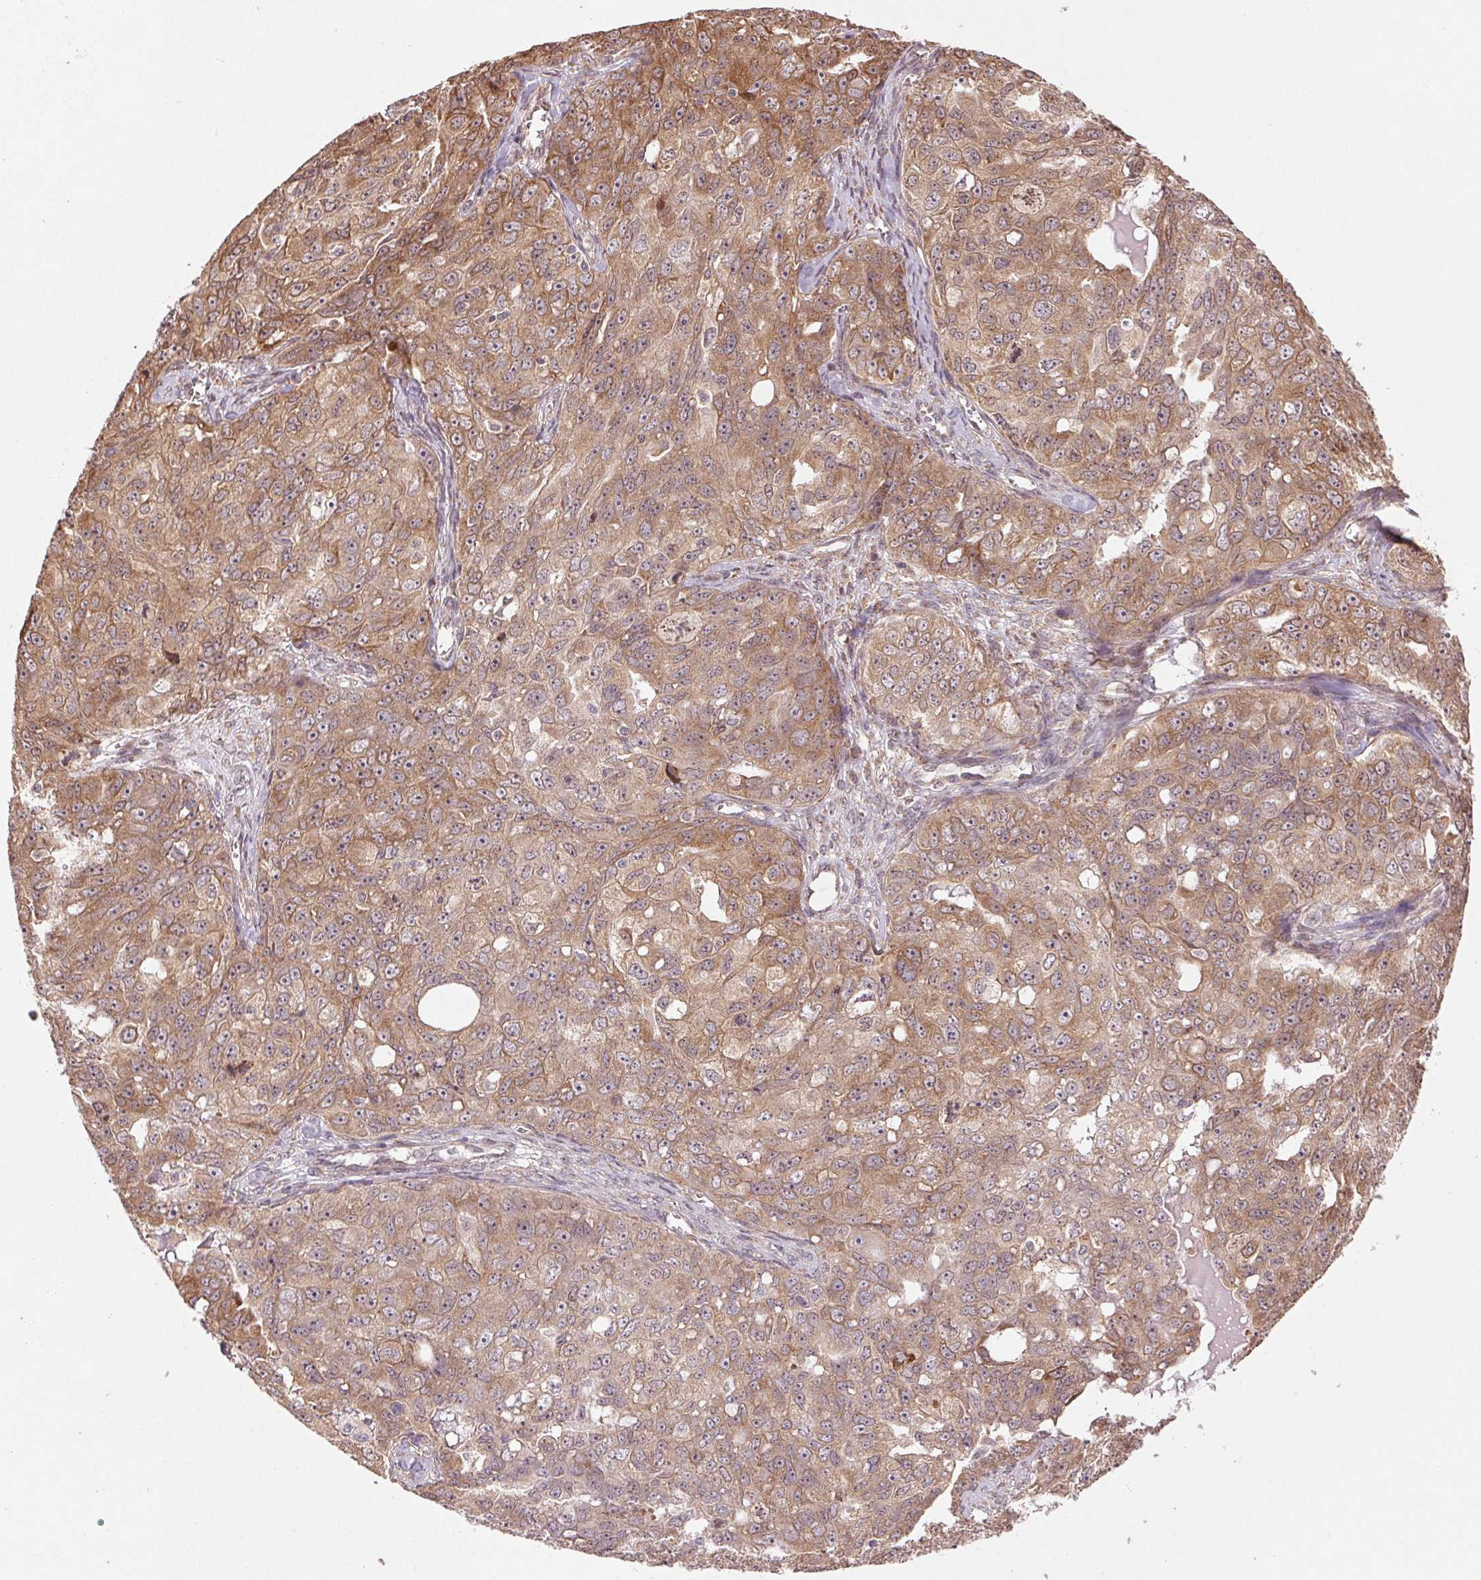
{"staining": {"intensity": "moderate", "quantity": ">75%", "location": "cytoplasmic/membranous"}, "tissue": "ovarian cancer", "cell_type": "Tumor cells", "image_type": "cancer", "snomed": [{"axis": "morphology", "description": "Carcinoma, endometroid"}, {"axis": "topography", "description": "Ovary"}], "caption": "Immunohistochemistry (DAB) staining of ovarian cancer displays moderate cytoplasmic/membranous protein positivity in approximately >75% of tumor cells.", "gene": "BTF3L4", "patient": {"sex": "female", "age": 70}}